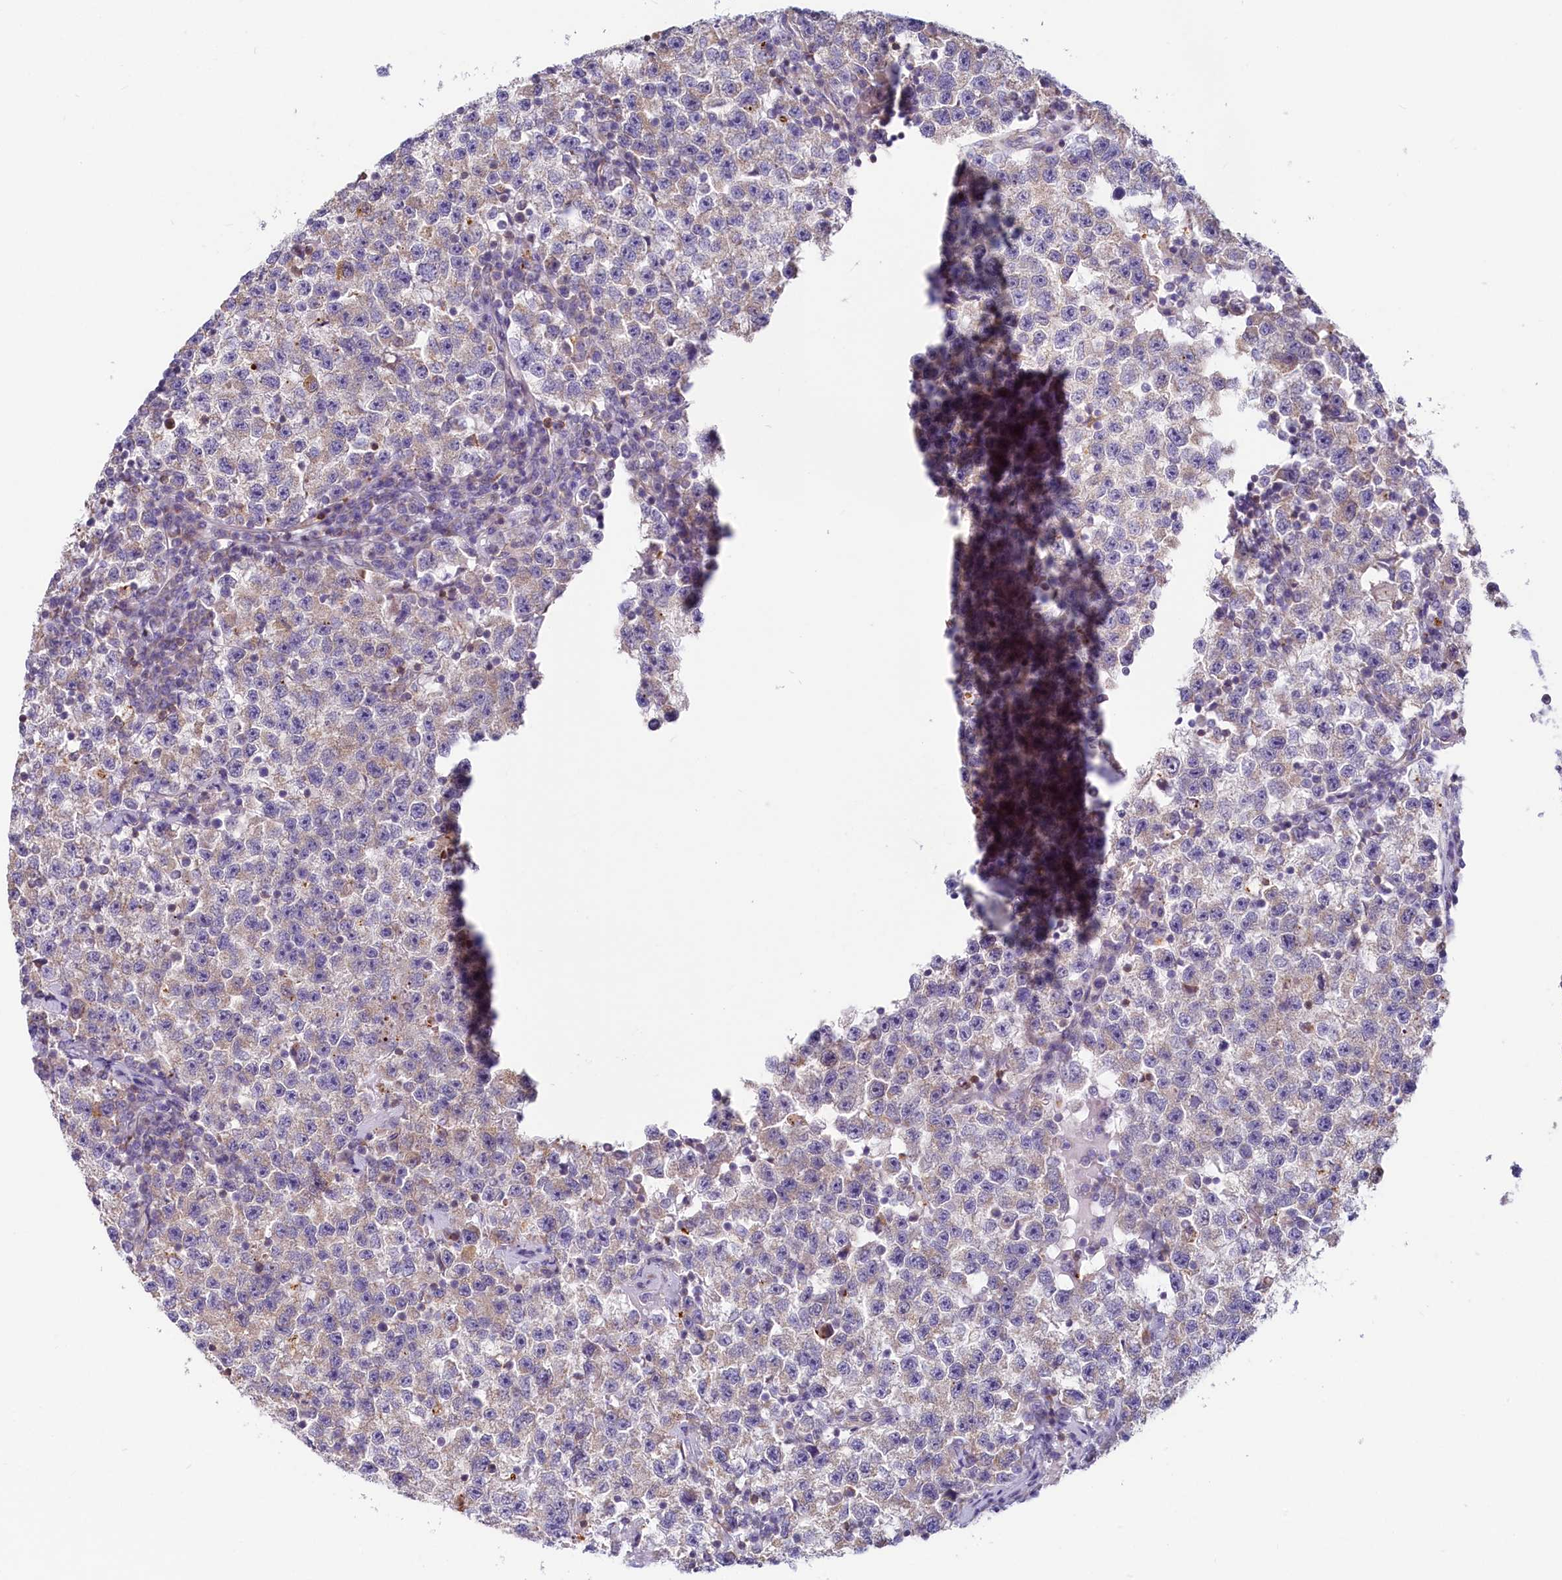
{"staining": {"intensity": "weak", "quantity": "<25%", "location": "cytoplasmic/membranous"}, "tissue": "testis cancer", "cell_type": "Tumor cells", "image_type": "cancer", "snomed": [{"axis": "morphology", "description": "Seminoma, NOS"}, {"axis": "topography", "description": "Testis"}], "caption": "Immunohistochemistry (IHC) photomicrograph of testis seminoma stained for a protein (brown), which exhibits no staining in tumor cells.", "gene": "LMOD3", "patient": {"sex": "male", "age": 22}}